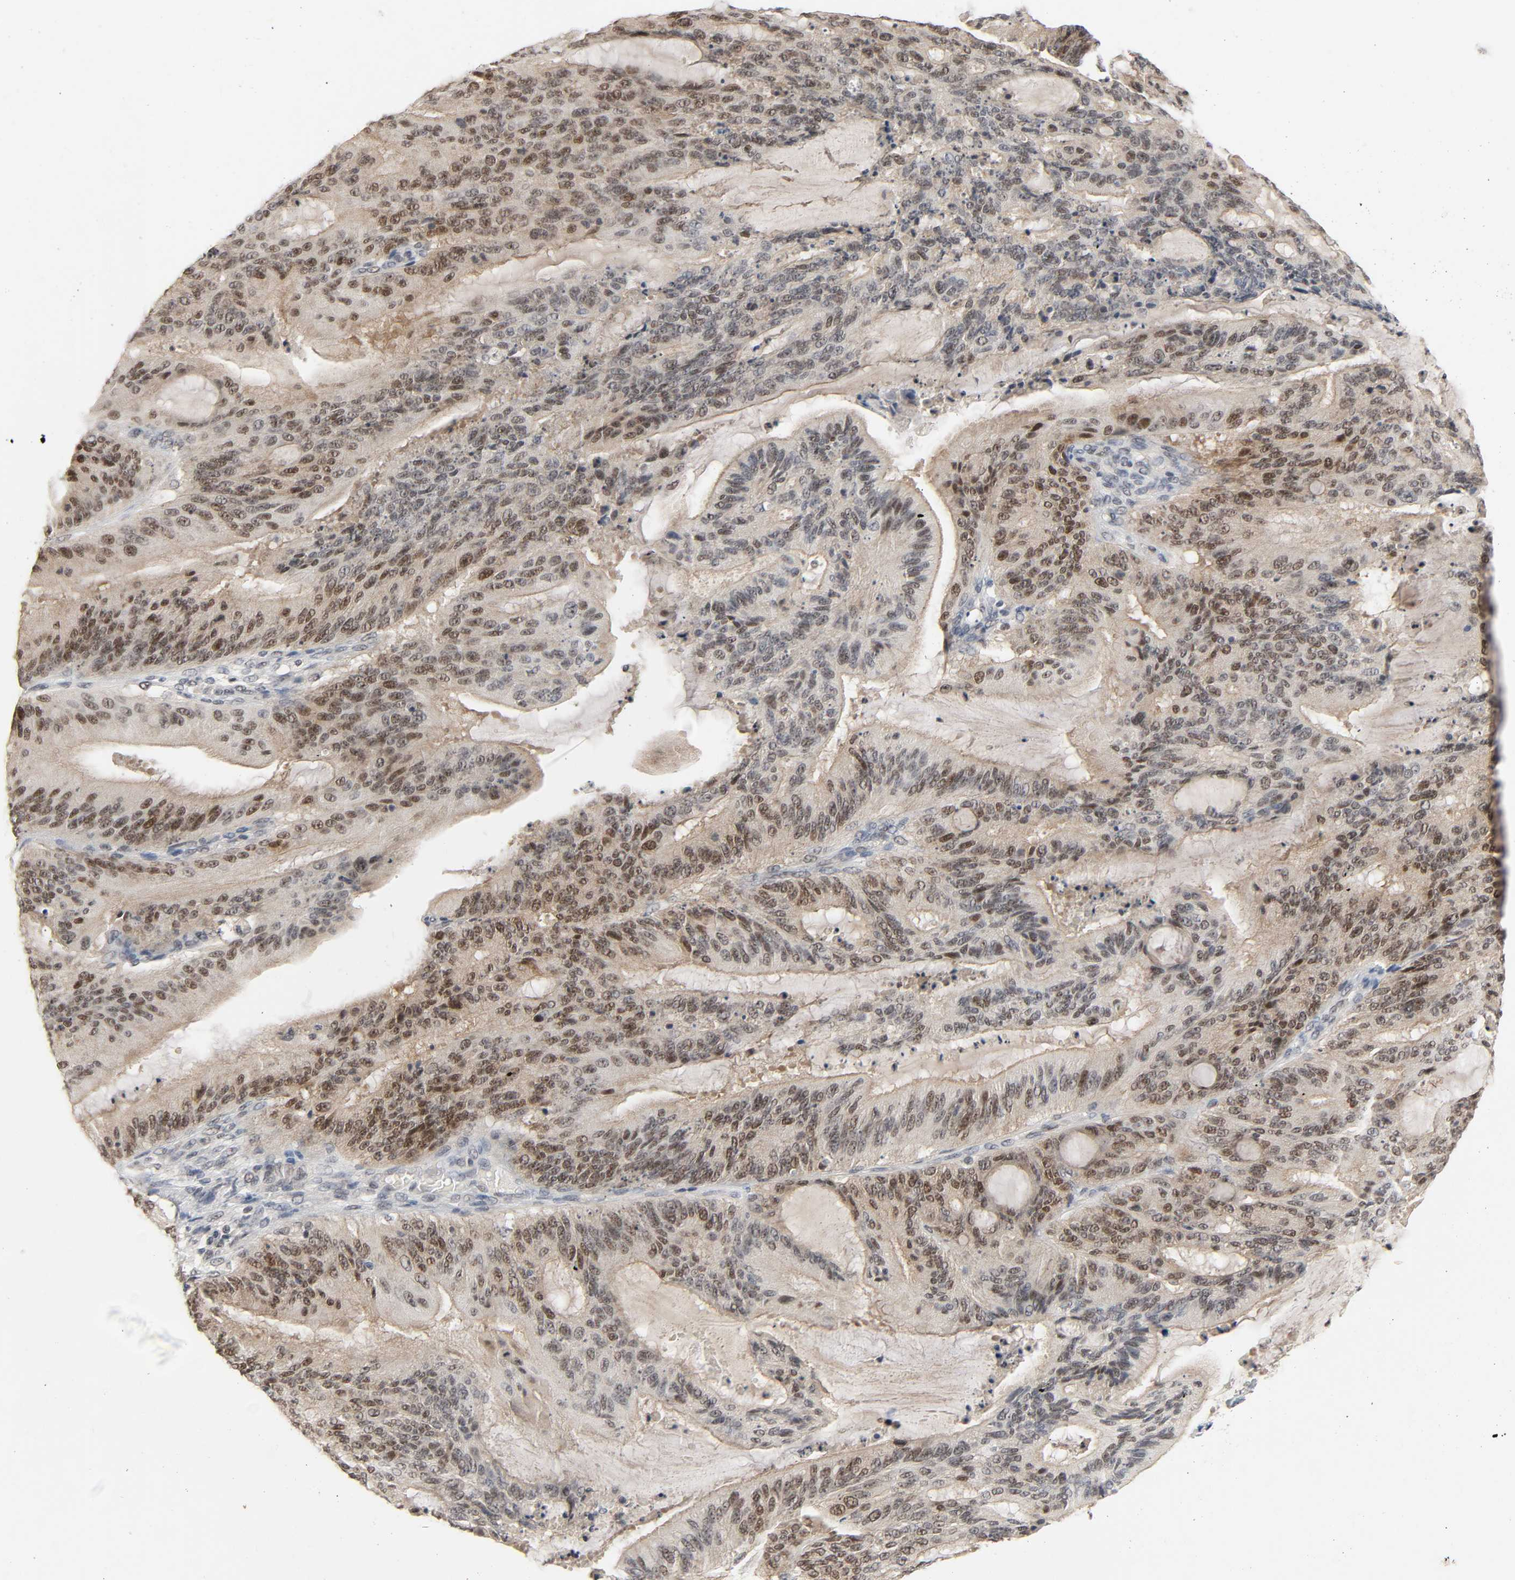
{"staining": {"intensity": "moderate", "quantity": "25%-75%", "location": "cytoplasmic/membranous,nuclear"}, "tissue": "liver cancer", "cell_type": "Tumor cells", "image_type": "cancer", "snomed": [{"axis": "morphology", "description": "Cholangiocarcinoma"}, {"axis": "topography", "description": "Liver"}], "caption": "Protein analysis of cholangiocarcinoma (liver) tissue demonstrates moderate cytoplasmic/membranous and nuclear staining in about 25%-75% of tumor cells. Using DAB (brown) and hematoxylin (blue) stains, captured at high magnification using brightfield microscopy.", "gene": "MAPKAPK5", "patient": {"sex": "female", "age": 73}}